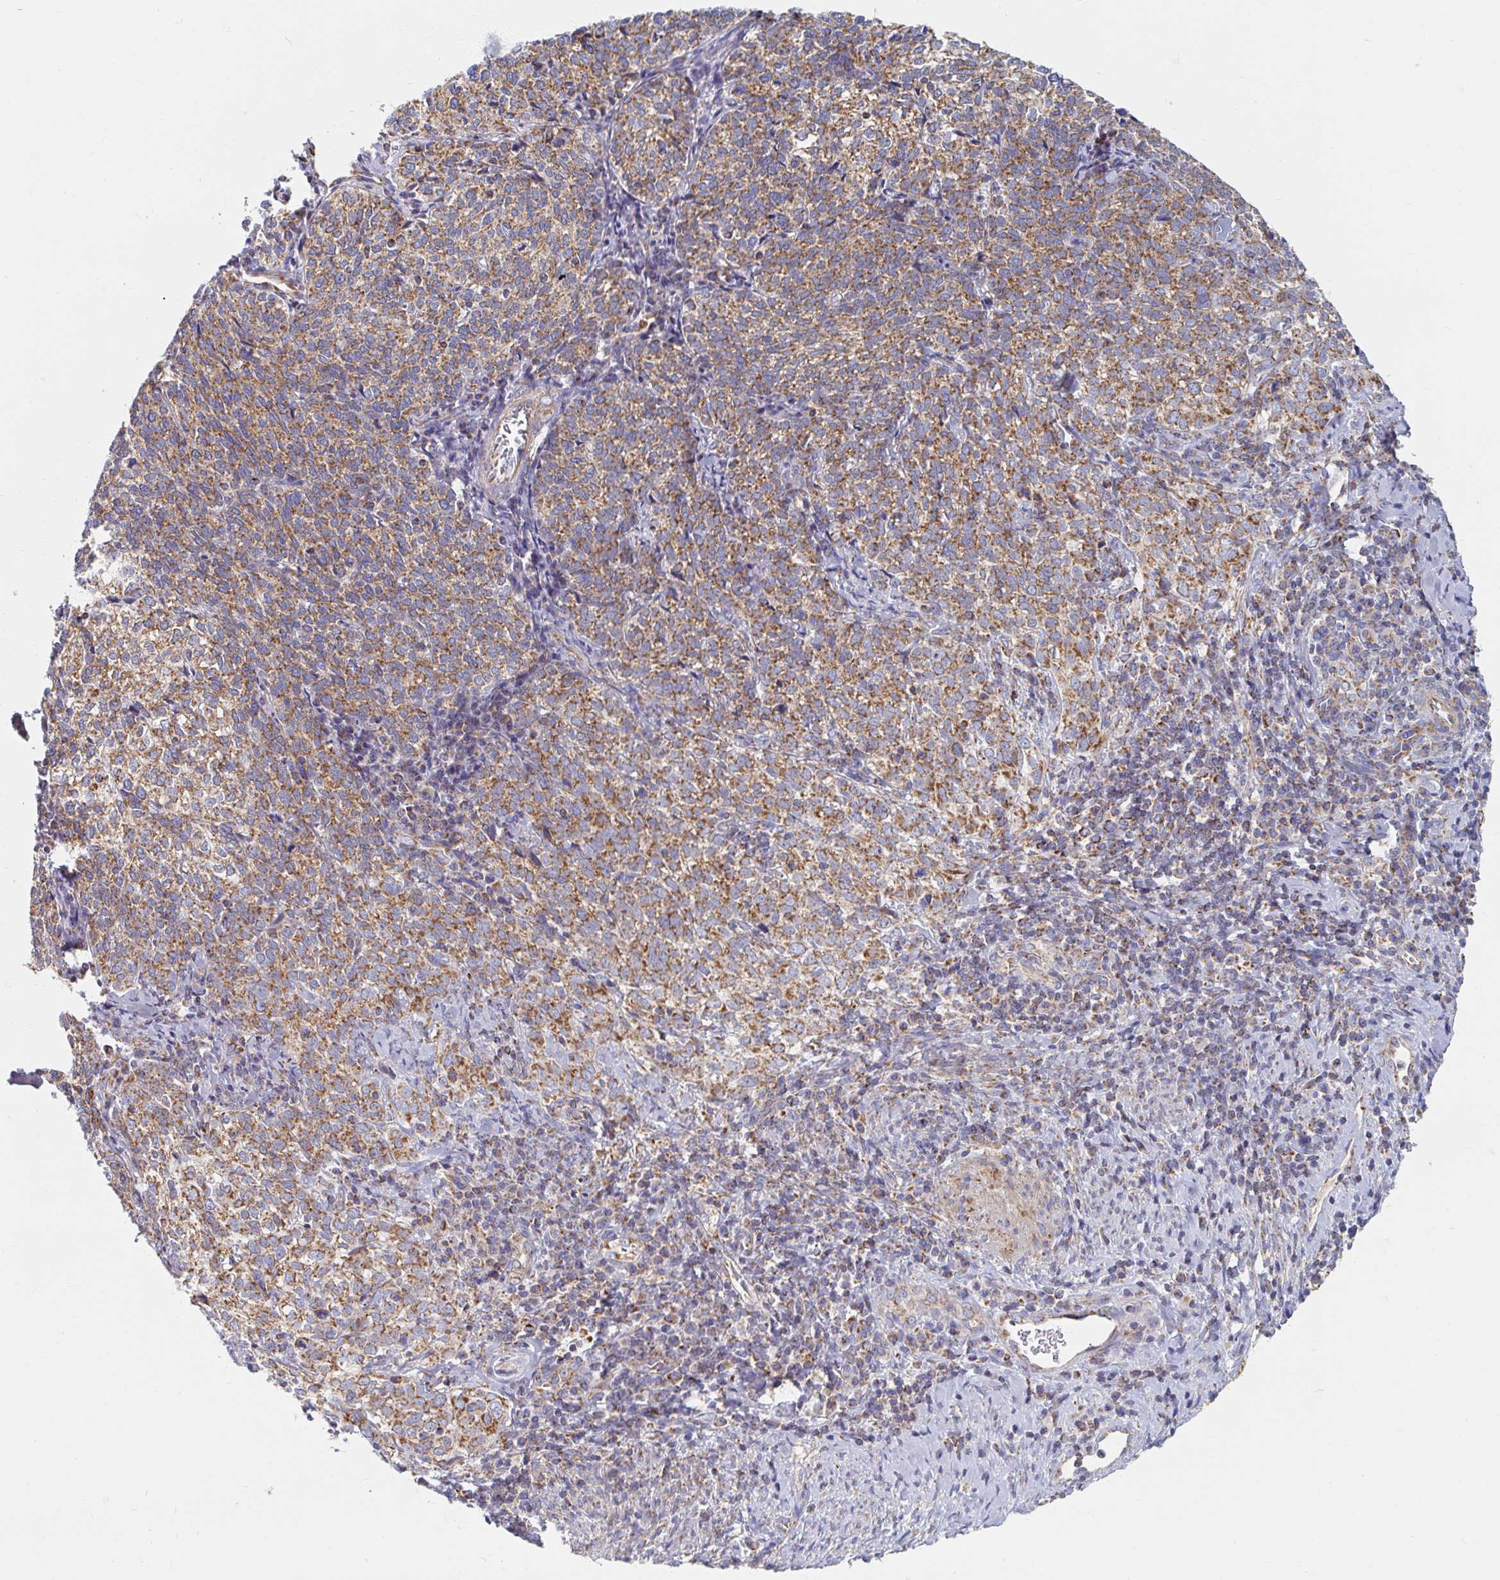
{"staining": {"intensity": "moderate", "quantity": ">75%", "location": "cytoplasmic/membranous"}, "tissue": "cervical cancer", "cell_type": "Tumor cells", "image_type": "cancer", "snomed": [{"axis": "morphology", "description": "Normal tissue, NOS"}, {"axis": "morphology", "description": "Squamous cell carcinoma, NOS"}, {"axis": "topography", "description": "Vagina"}, {"axis": "topography", "description": "Cervix"}], "caption": "Protein expression by immunohistochemistry demonstrates moderate cytoplasmic/membranous positivity in approximately >75% of tumor cells in cervical squamous cell carcinoma.", "gene": "MAVS", "patient": {"sex": "female", "age": 45}}